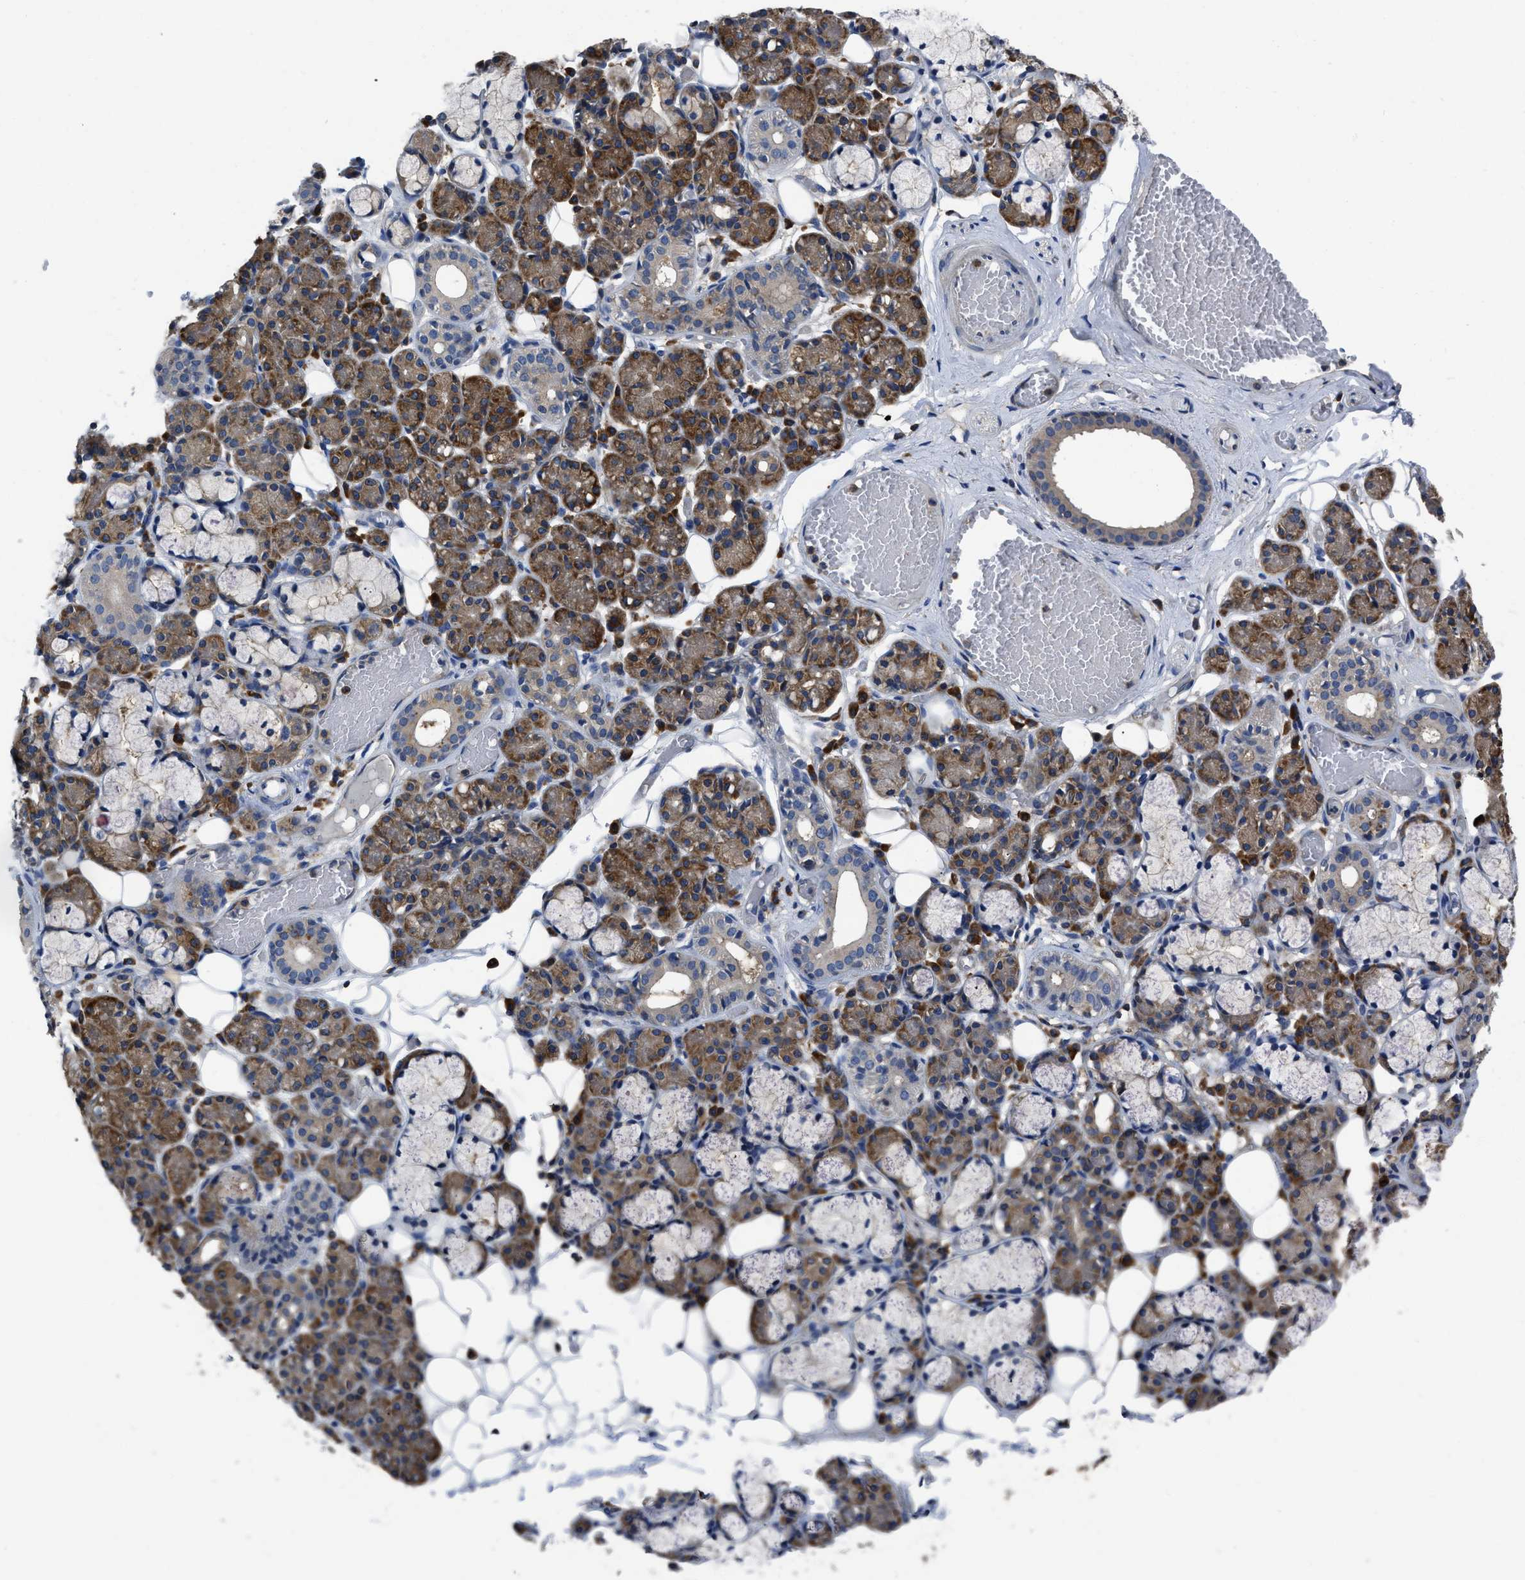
{"staining": {"intensity": "strong", "quantity": "25%-75%", "location": "cytoplasmic/membranous"}, "tissue": "salivary gland", "cell_type": "Glandular cells", "image_type": "normal", "snomed": [{"axis": "morphology", "description": "Normal tissue, NOS"}, {"axis": "topography", "description": "Salivary gland"}], "caption": "Strong cytoplasmic/membranous positivity is identified in about 25%-75% of glandular cells in benign salivary gland. (DAB = brown stain, brightfield microscopy at high magnification).", "gene": "YARS1", "patient": {"sex": "male", "age": 63}}